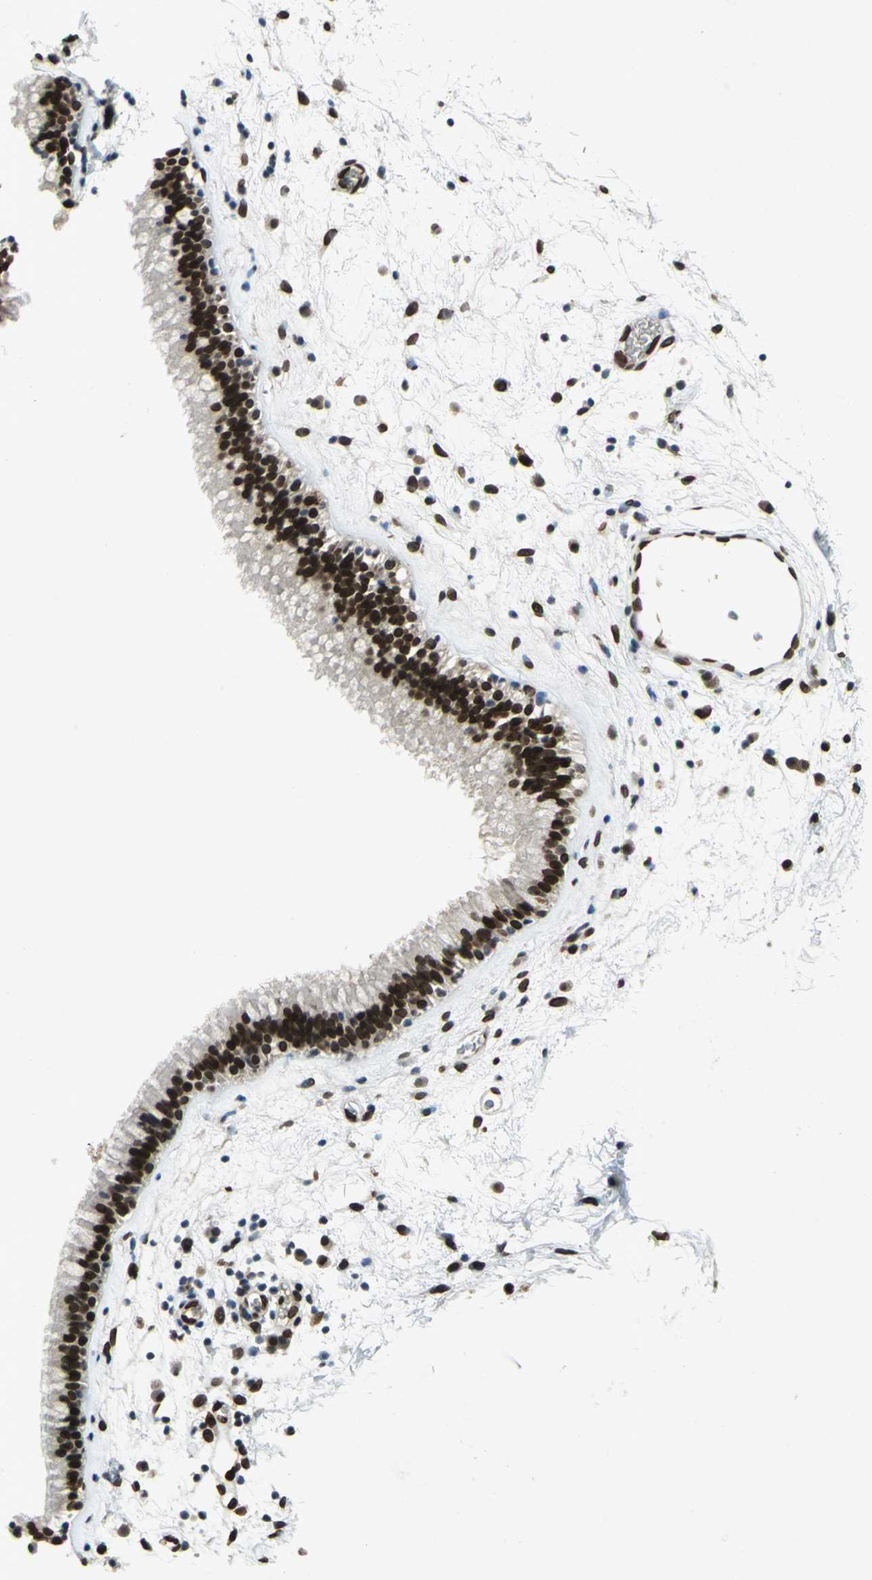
{"staining": {"intensity": "strong", "quantity": ">75%", "location": "nuclear"}, "tissue": "nasopharynx", "cell_type": "Respiratory epithelial cells", "image_type": "normal", "snomed": [{"axis": "morphology", "description": "Normal tissue, NOS"}, {"axis": "morphology", "description": "Inflammation, NOS"}, {"axis": "topography", "description": "Nasopharynx"}], "caption": "Protein expression by immunohistochemistry displays strong nuclear expression in approximately >75% of respiratory epithelial cells in benign nasopharynx. (brown staining indicates protein expression, while blue staining denotes nuclei).", "gene": "ISY1", "patient": {"sex": "male", "age": 48}}